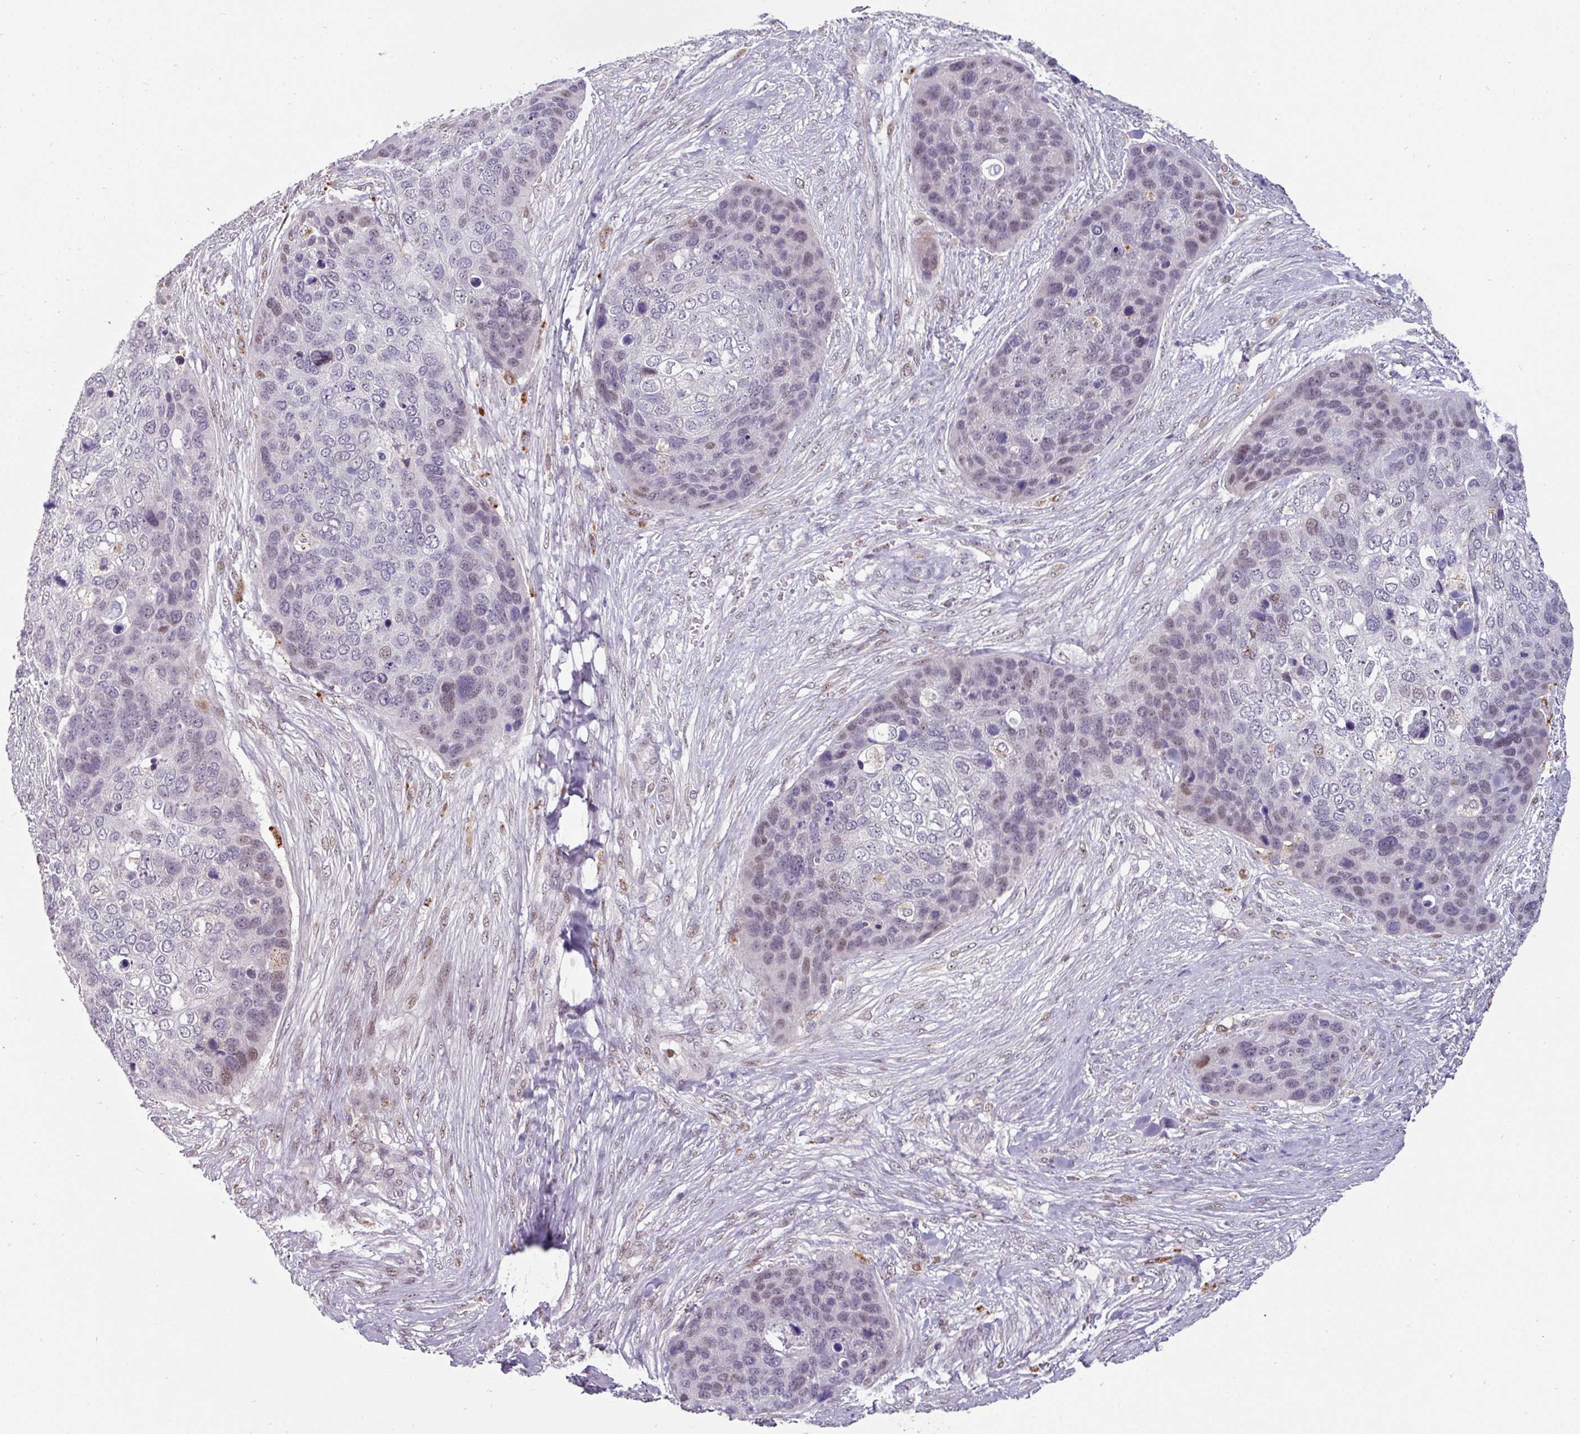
{"staining": {"intensity": "moderate", "quantity": "<25%", "location": "nuclear"}, "tissue": "skin cancer", "cell_type": "Tumor cells", "image_type": "cancer", "snomed": [{"axis": "morphology", "description": "Basal cell carcinoma"}, {"axis": "topography", "description": "Skin"}], "caption": "This is an image of IHC staining of skin basal cell carcinoma, which shows moderate expression in the nuclear of tumor cells.", "gene": "SWSAP1", "patient": {"sex": "female", "age": 74}}